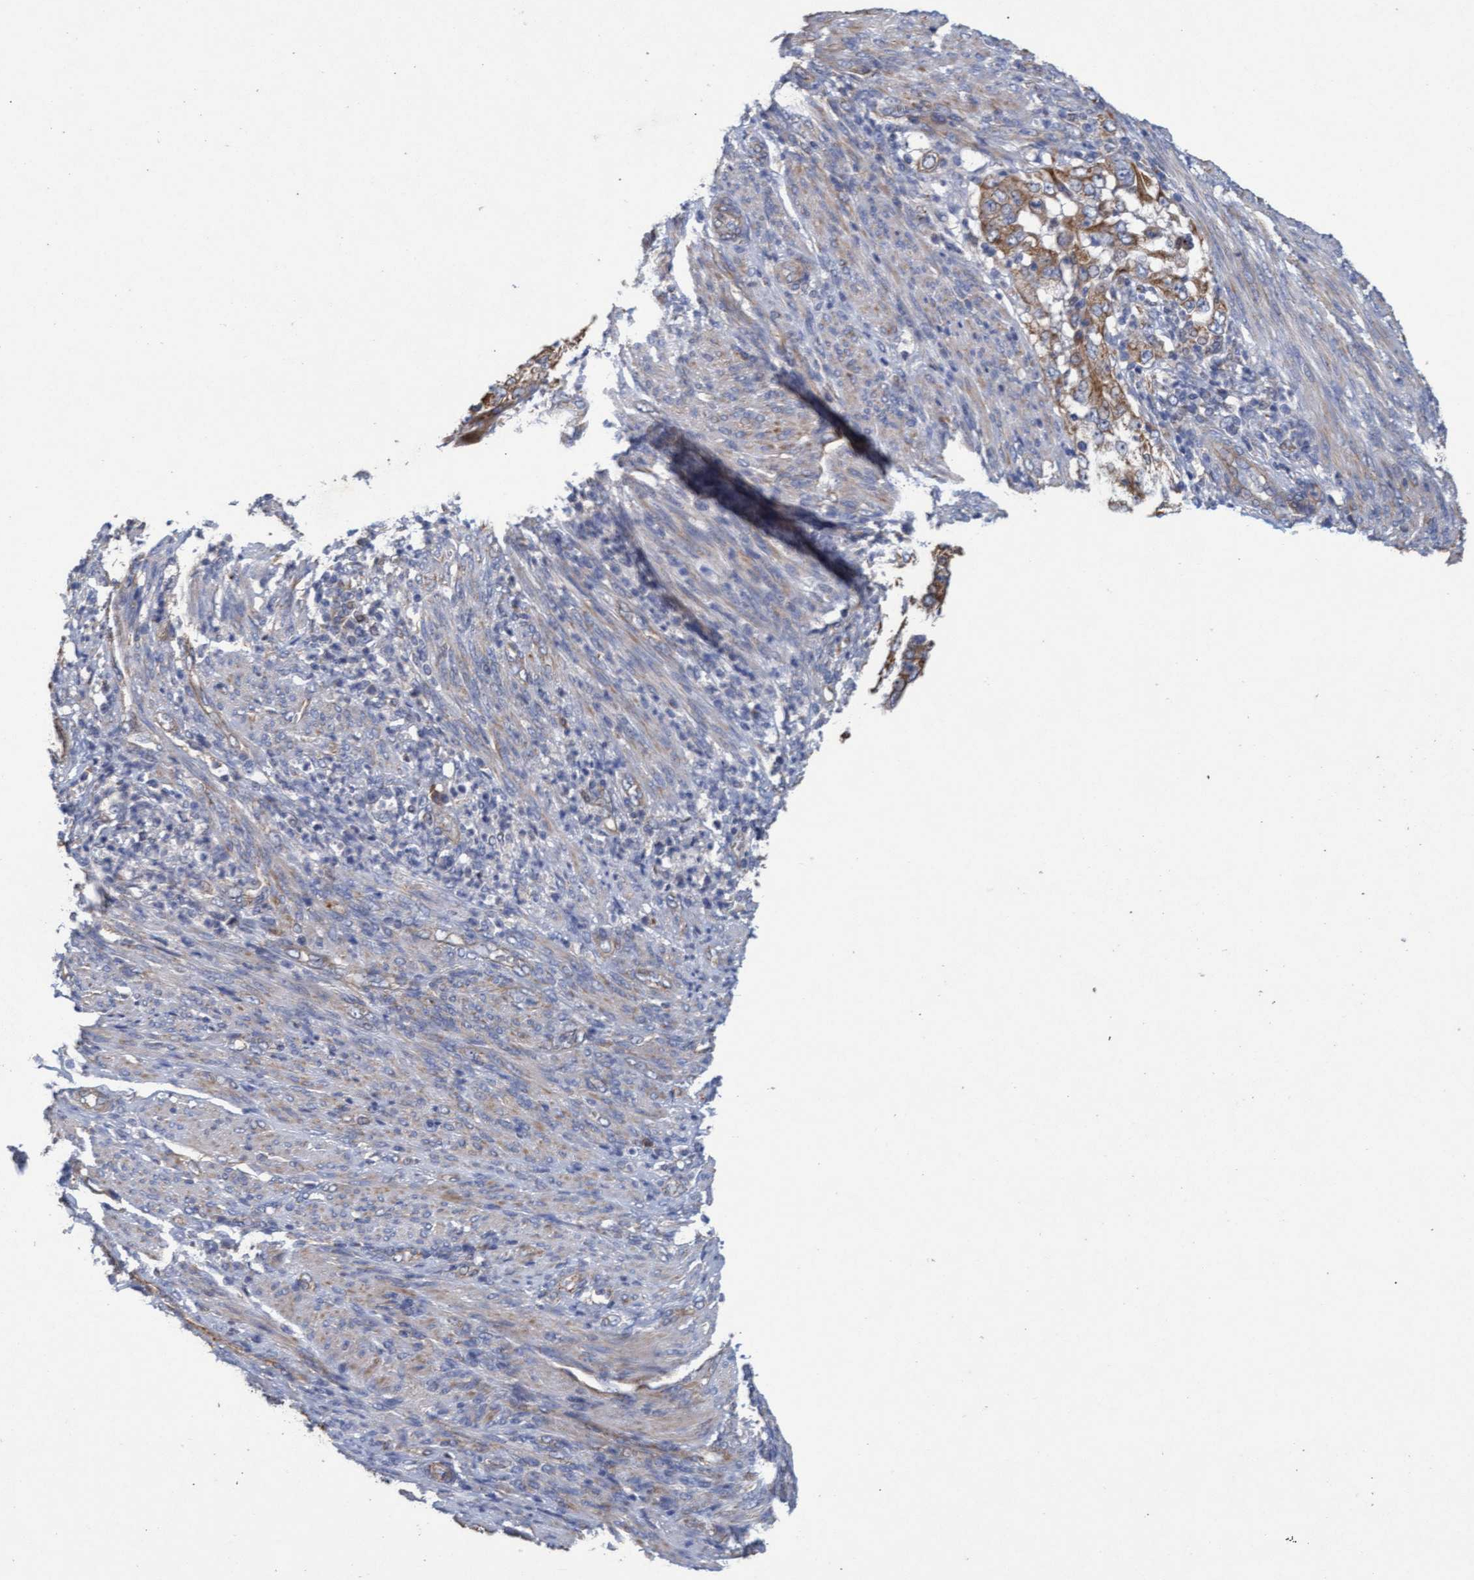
{"staining": {"intensity": "moderate", "quantity": ">75%", "location": "cytoplasmic/membranous"}, "tissue": "endometrial cancer", "cell_type": "Tumor cells", "image_type": "cancer", "snomed": [{"axis": "morphology", "description": "Adenocarcinoma, NOS"}, {"axis": "topography", "description": "Endometrium"}], "caption": "Protein expression analysis of endometrial cancer (adenocarcinoma) shows moderate cytoplasmic/membranous positivity in about >75% of tumor cells.", "gene": "MRPL38", "patient": {"sex": "female", "age": 85}}